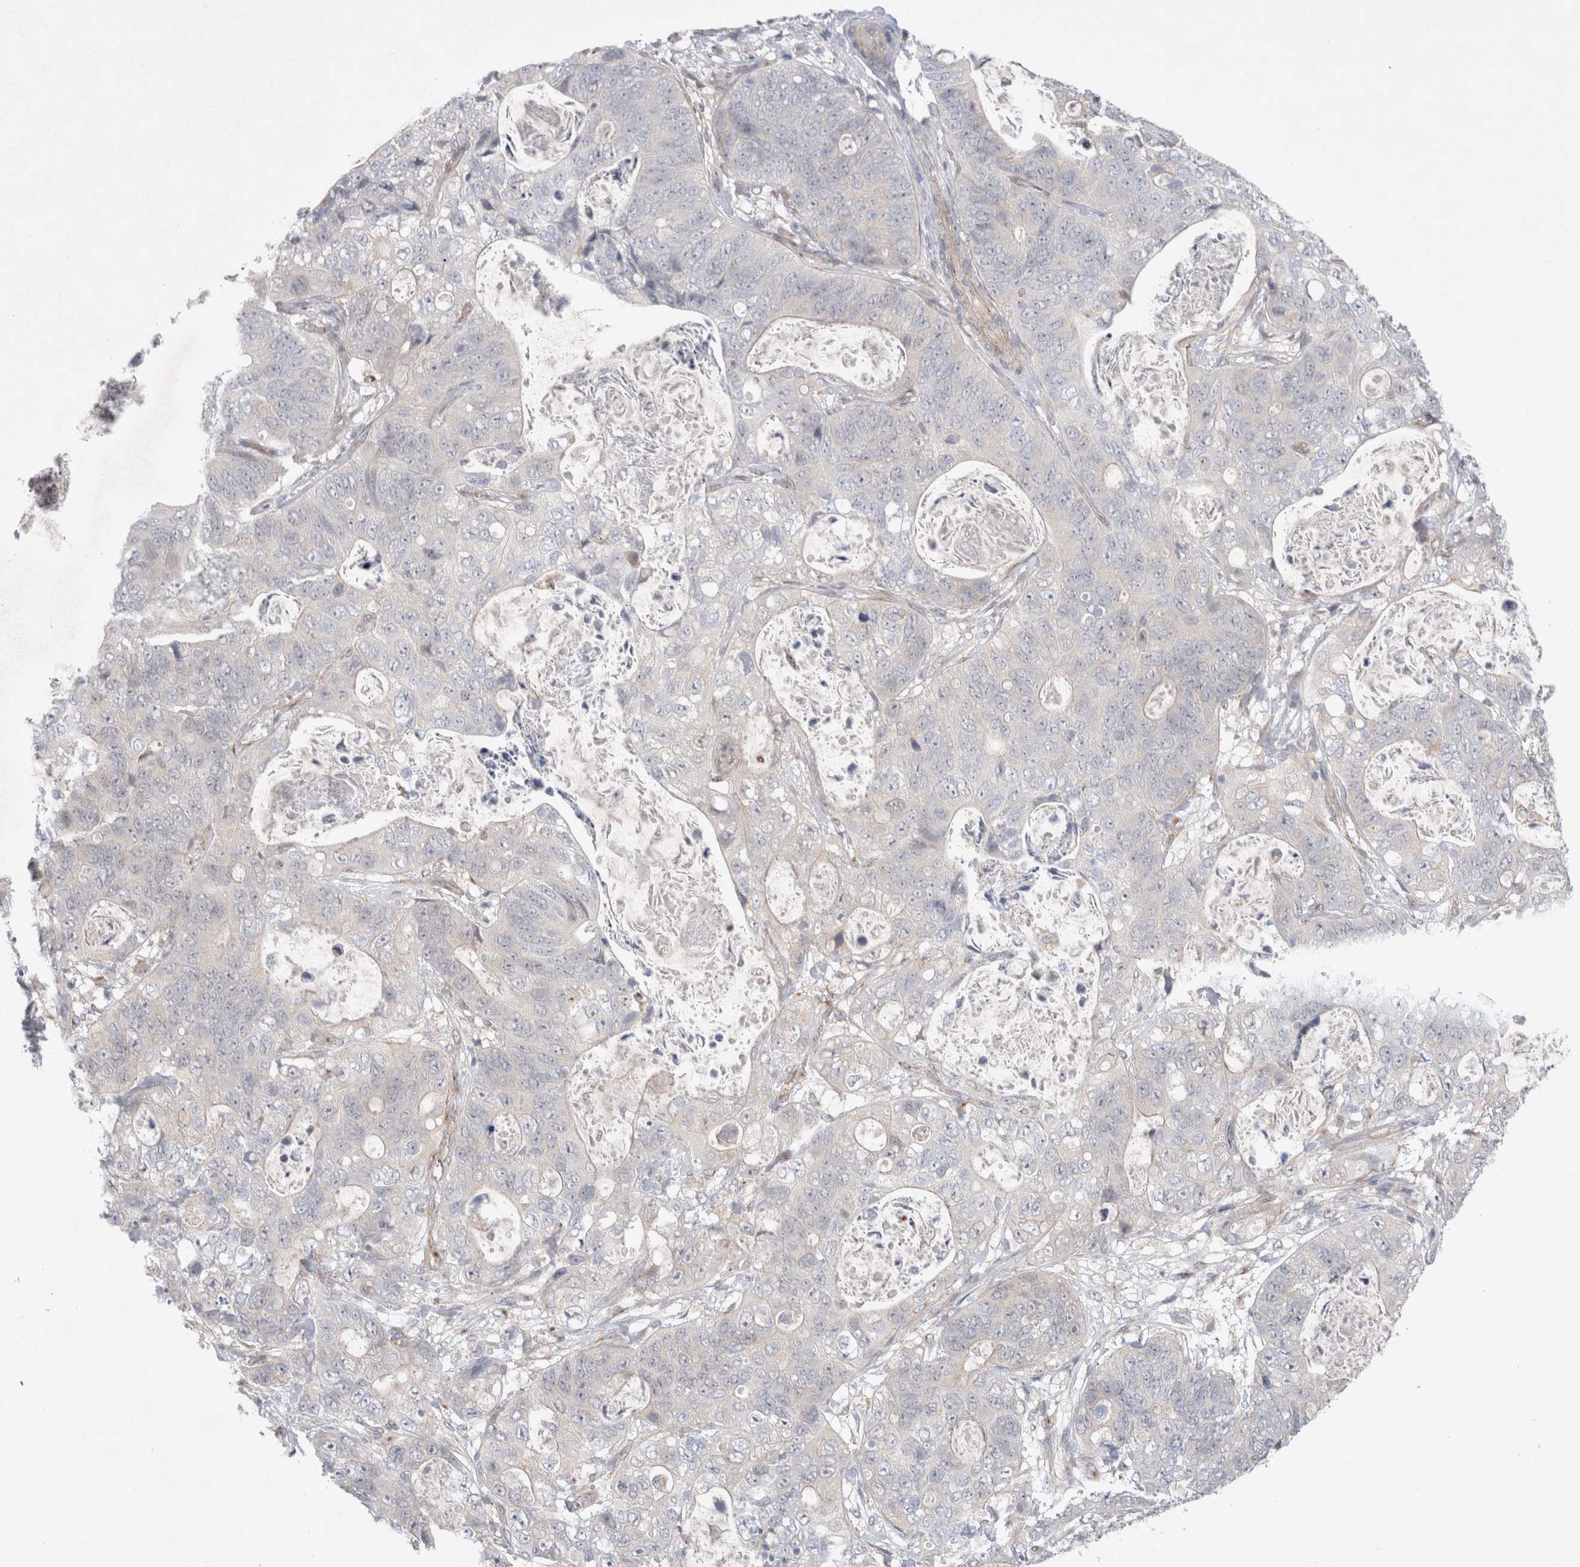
{"staining": {"intensity": "negative", "quantity": "none", "location": "none"}, "tissue": "stomach cancer", "cell_type": "Tumor cells", "image_type": "cancer", "snomed": [{"axis": "morphology", "description": "Normal tissue, NOS"}, {"axis": "morphology", "description": "Adenocarcinoma, NOS"}, {"axis": "topography", "description": "Stomach"}], "caption": "IHC of human stomach cancer displays no positivity in tumor cells.", "gene": "BICD2", "patient": {"sex": "female", "age": 89}}